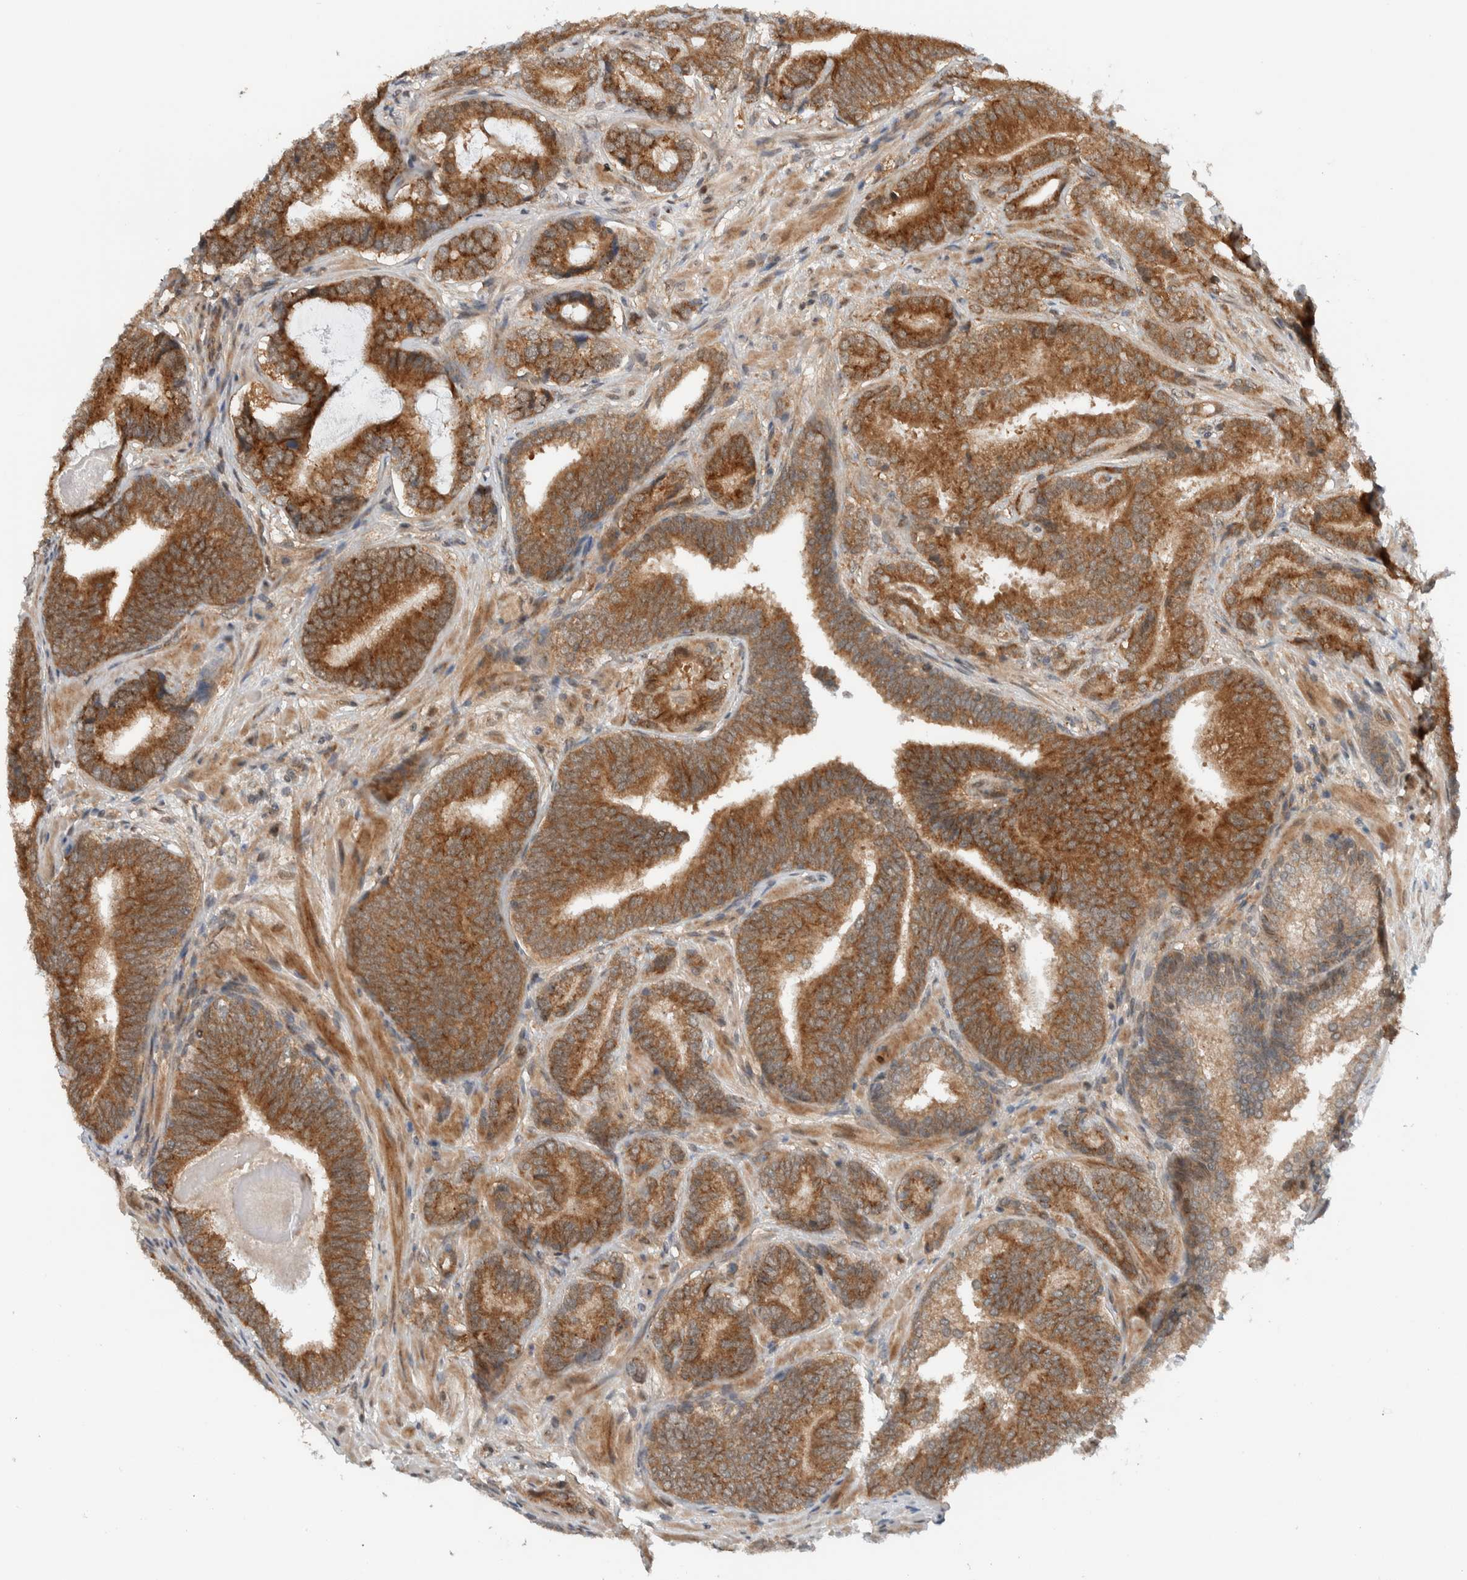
{"staining": {"intensity": "strong", "quantity": ">75%", "location": "cytoplasmic/membranous"}, "tissue": "prostate cancer", "cell_type": "Tumor cells", "image_type": "cancer", "snomed": [{"axis": "morphology", "description": "Adenocarcinoma, High grade"}, {"axis": "topography", "description": "Prostate"}], "caption": "Adenocarcinoma (high-grade) (prostate) stained for a protein (brown) exhibits strong cytoplasmic/membranous positive positivity in about >75% of tumor cells.", "gene": "KLHL6", "patient": {"sex": "male", "age": 55}}